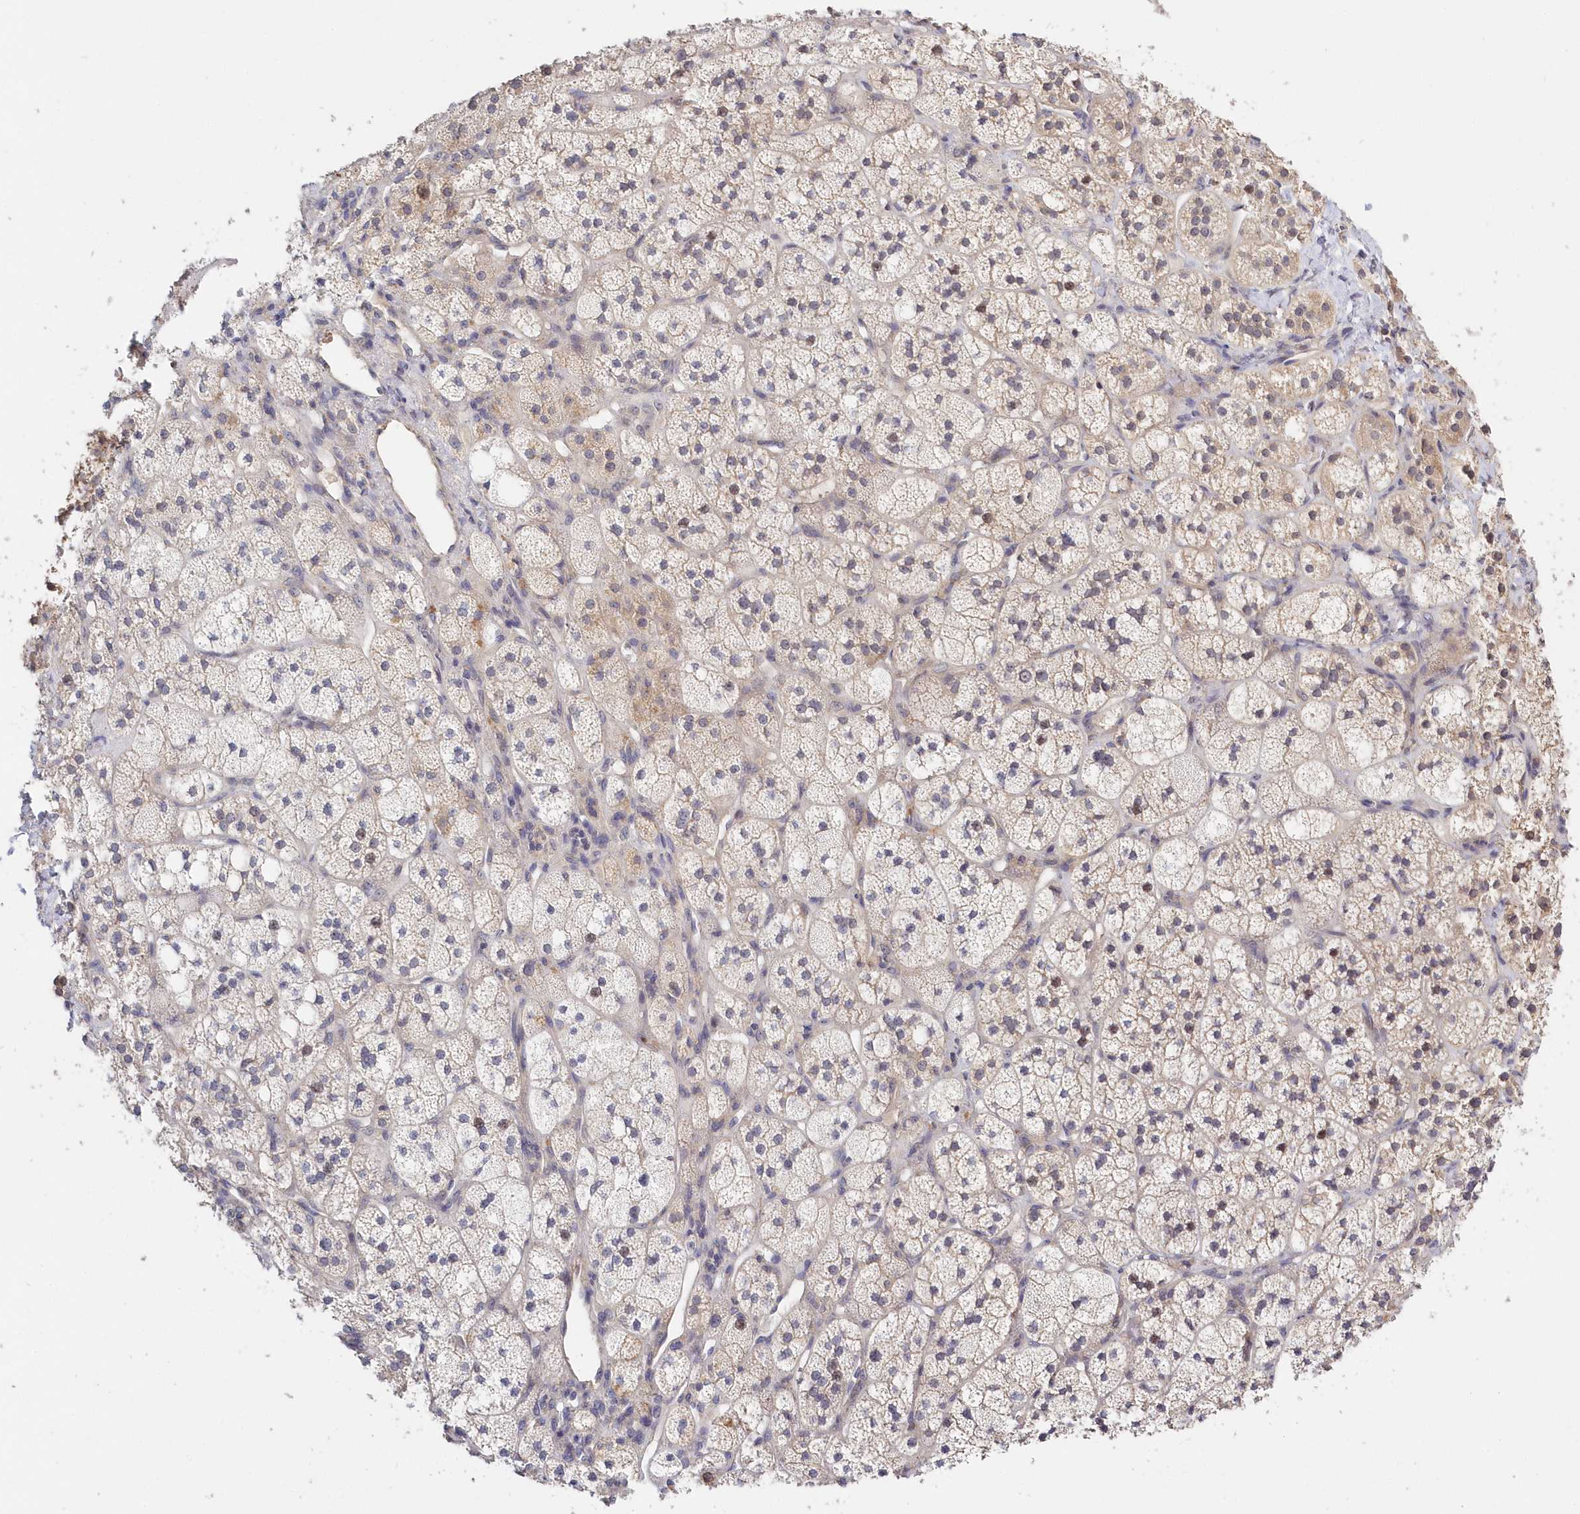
{"staining": {"intensity": "moderate", "quantity": "<25%", "location": "cytoplasmic/membranous,nuclear"}, "tissue": "adrenal gland", "cell_type": "Glandular cells", "image_type": "normal", "snomed": [{"axis": "morphology", "description": "Normal tissue, NOS"}, {"axis": "topography", "description": "Adrenal gland"}], "caption": "A low amount of moderate cytoplasmic/membranous,nuclear positivity is seen in approximately <25% of glandular cells in normal adrenal gland. The staining was performed using DAB (3,3'-diaminobenzidine) to visualize the protein expression in brown, while the nuclei were stained in blue with hematoxylin (Magnification: 20x).", "gene": "KATNA1", "patient": {"sex": "male", "age": 61}}